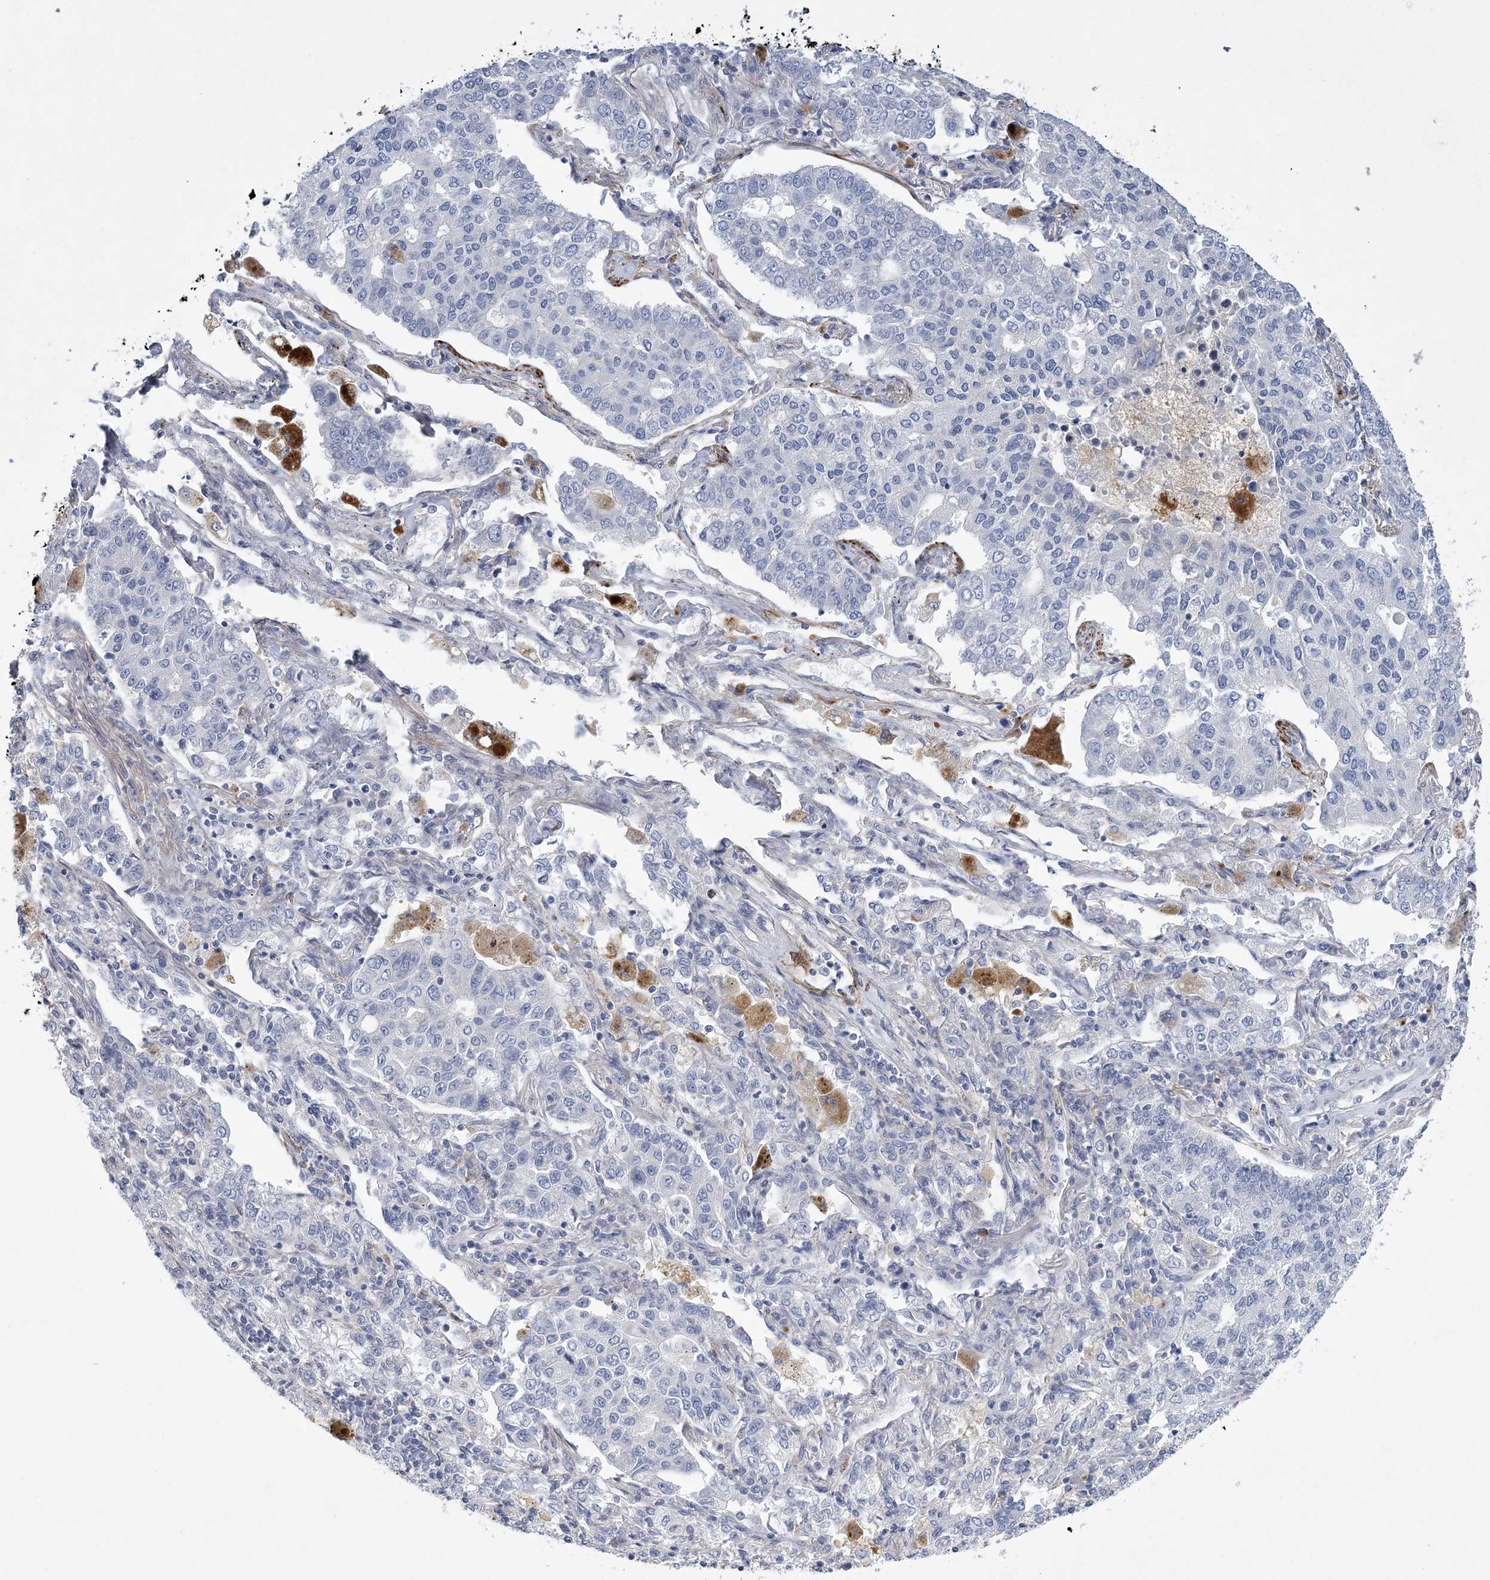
{"staining": {"intensity": "negative", "quantity": "none", "location": "none"}, "tissue": "lung cancer", "cell_type": "Tumor cells", "image_type": "cancer", "snomed": [{"axis": "morphology", "description": "Adenocarcinoma, NOS"}, {"axis": "topography", "description": "Lung"}], "caption": "Protein analysis of lung cancer shows no significant staining in tumor cells.", "gene": "ARSJ", "patient": {"sex": "male", "age": 49}}